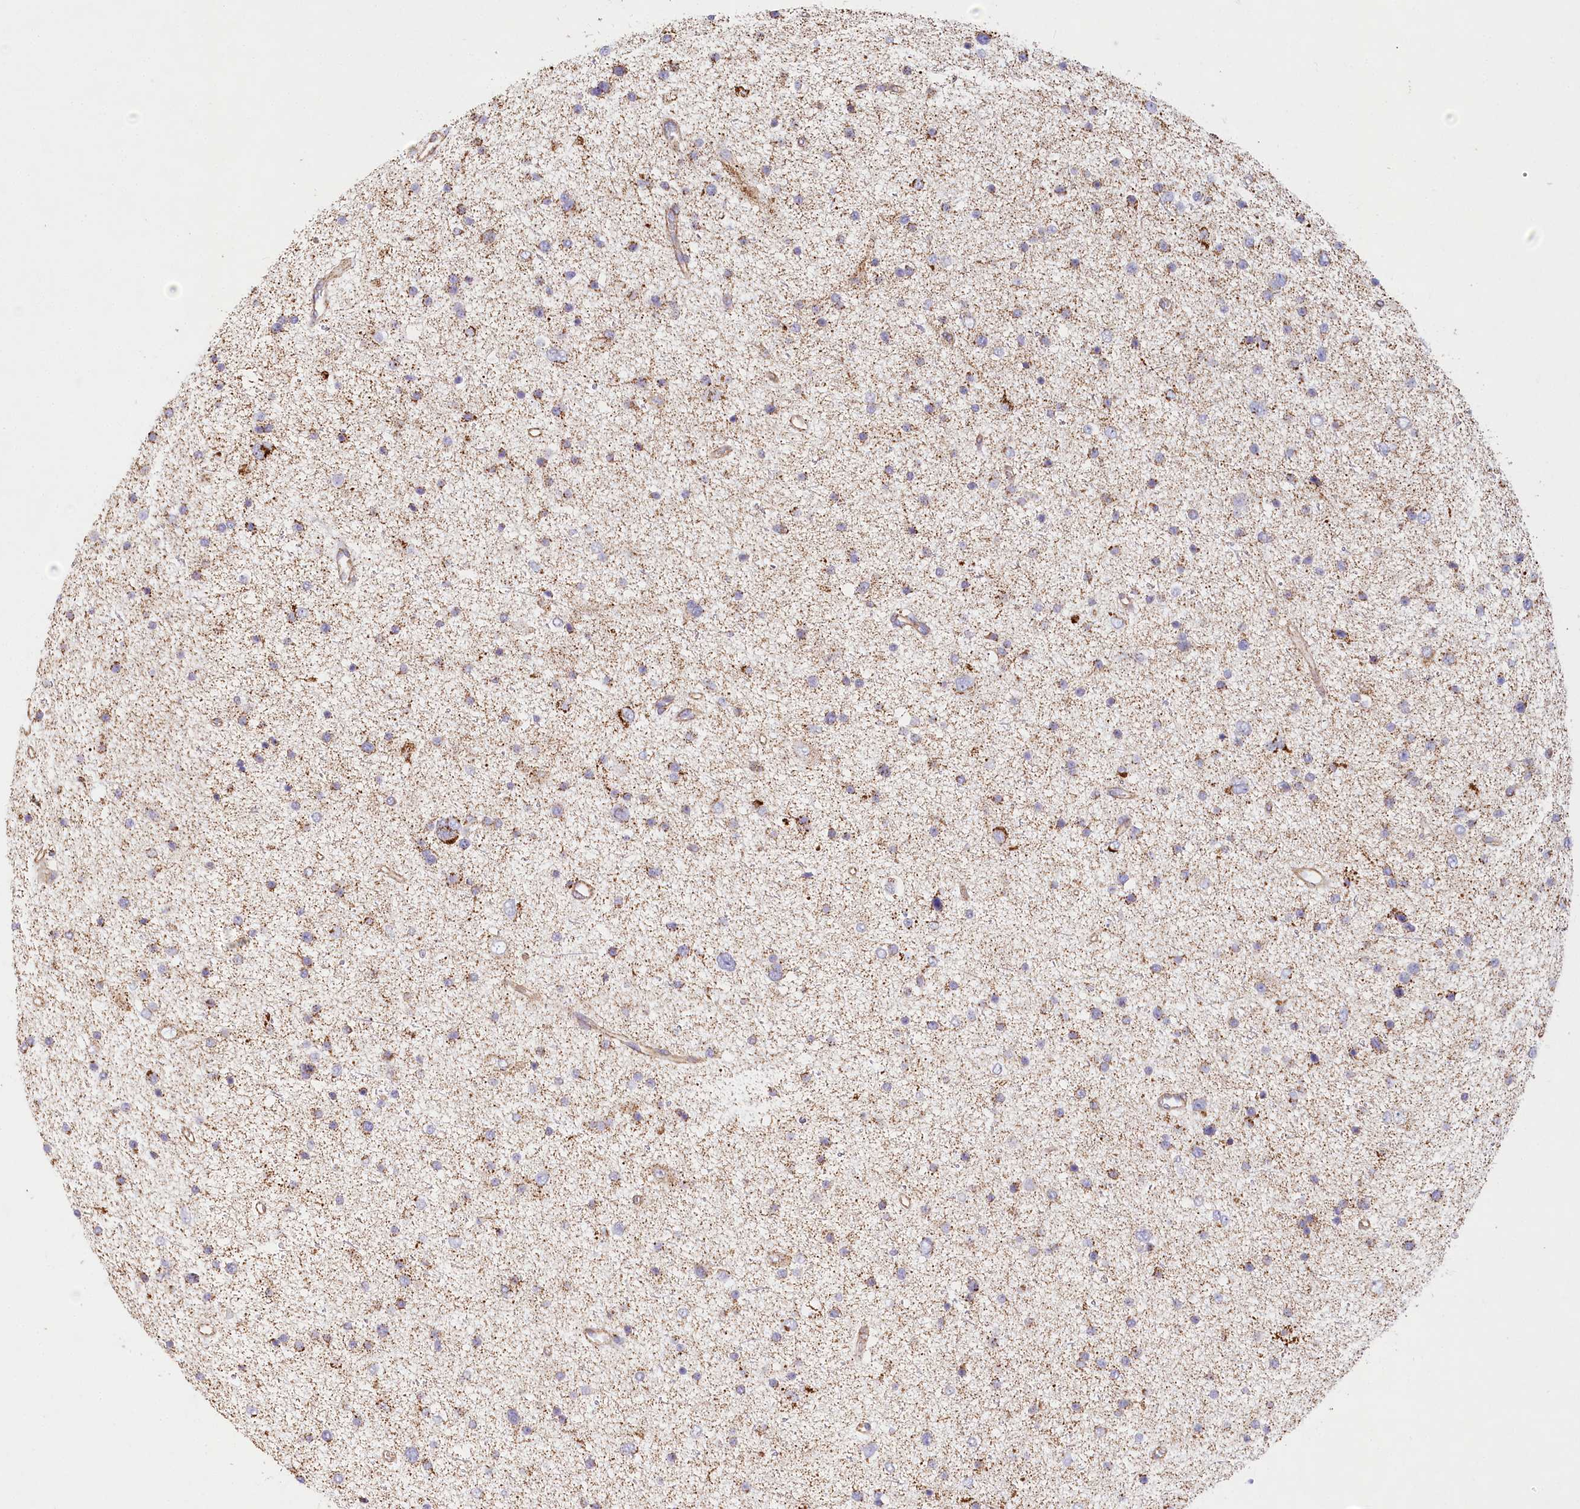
{"staining": {"intensity": "weak", "quantity": ">75%", "location": "cytoplasmic/membranous"}, "tissue": "glioma", "cell_type": "Tumor cells", "image_type": "cancer", "snomed": [{"axis": "morphology", "description": "Glioma, malignant, Low grade"}, {"axis": "topography", "description": "Cerebral cortex"}], "caption": "This micrograph exhibits malignant glioma (low-grade) stained with immunohistochemistry to label a protein in brown. The cytoplasmic/membranous of tumor cells show weak positivity for the protein. Nuclei are counter-stained blue.", "gene": "UMPS", "patient": {"sex": "female", "age": 39}}